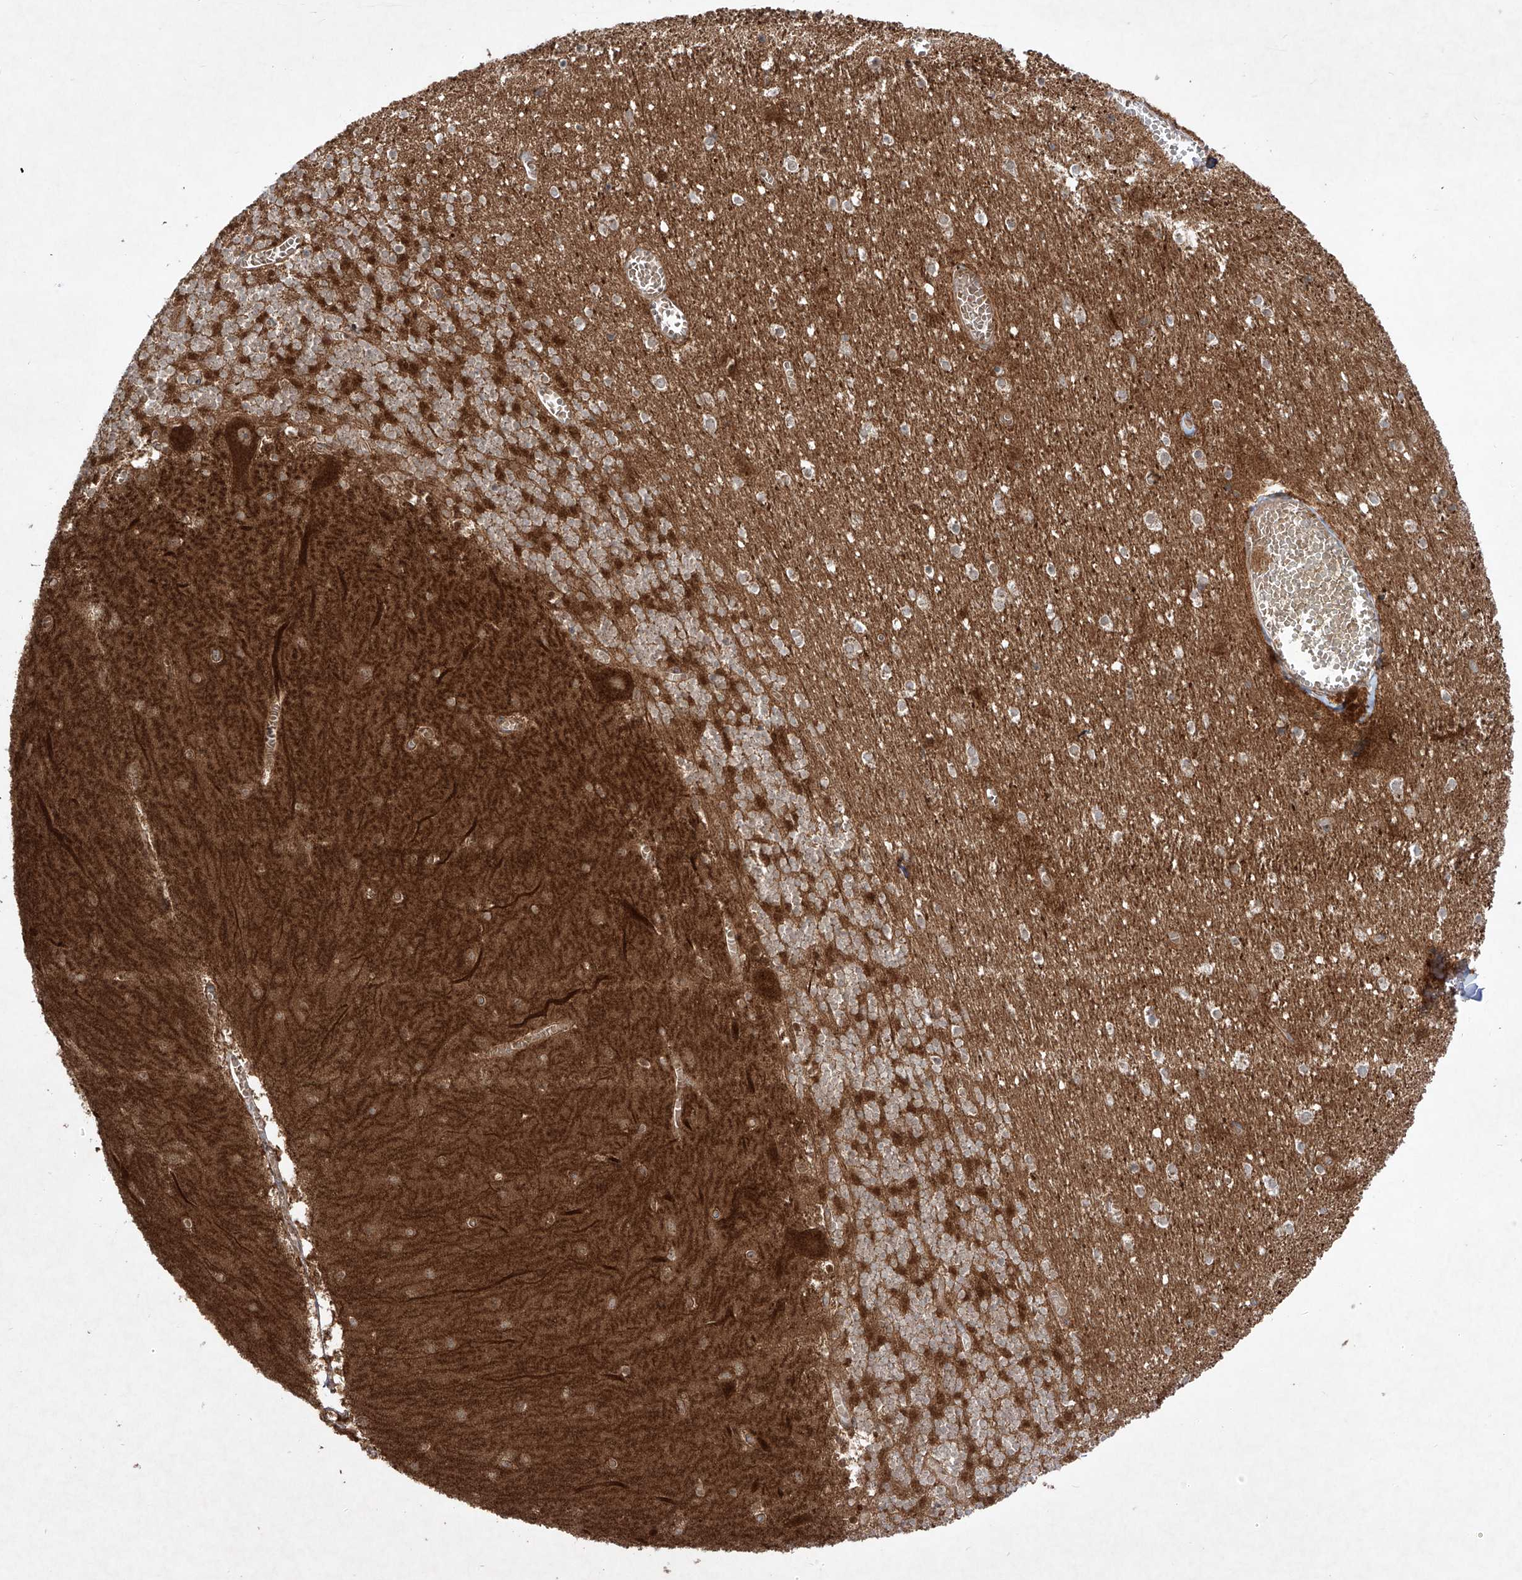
{"staining": {"intensity": "moderate", "quantity": ">75%", "location": "cytoplasmic/membranous"}, "tissue": "cerebellum", "cell_type": "Cells in granular layer", "image_type": "normal", "snomed": [{"axis": "morphology", "description": "Normal tissue, NOS"}, {"axis": "topography", "description": "Cerebellum"}], "caption": "Protein staining of unremarkable cerebellum demonstrates moderate cytoplasmic/membranous staining in approximately >75% of cells in granular layer. The protein of interest is stained brown, and the nuclei are stained in blue (DAB (3,3'-diaminobenzidine) IHC with brightfield microscopy, high magnification).", "gene": "YKT6", "patient": {"sex": "female", "age": 28}}